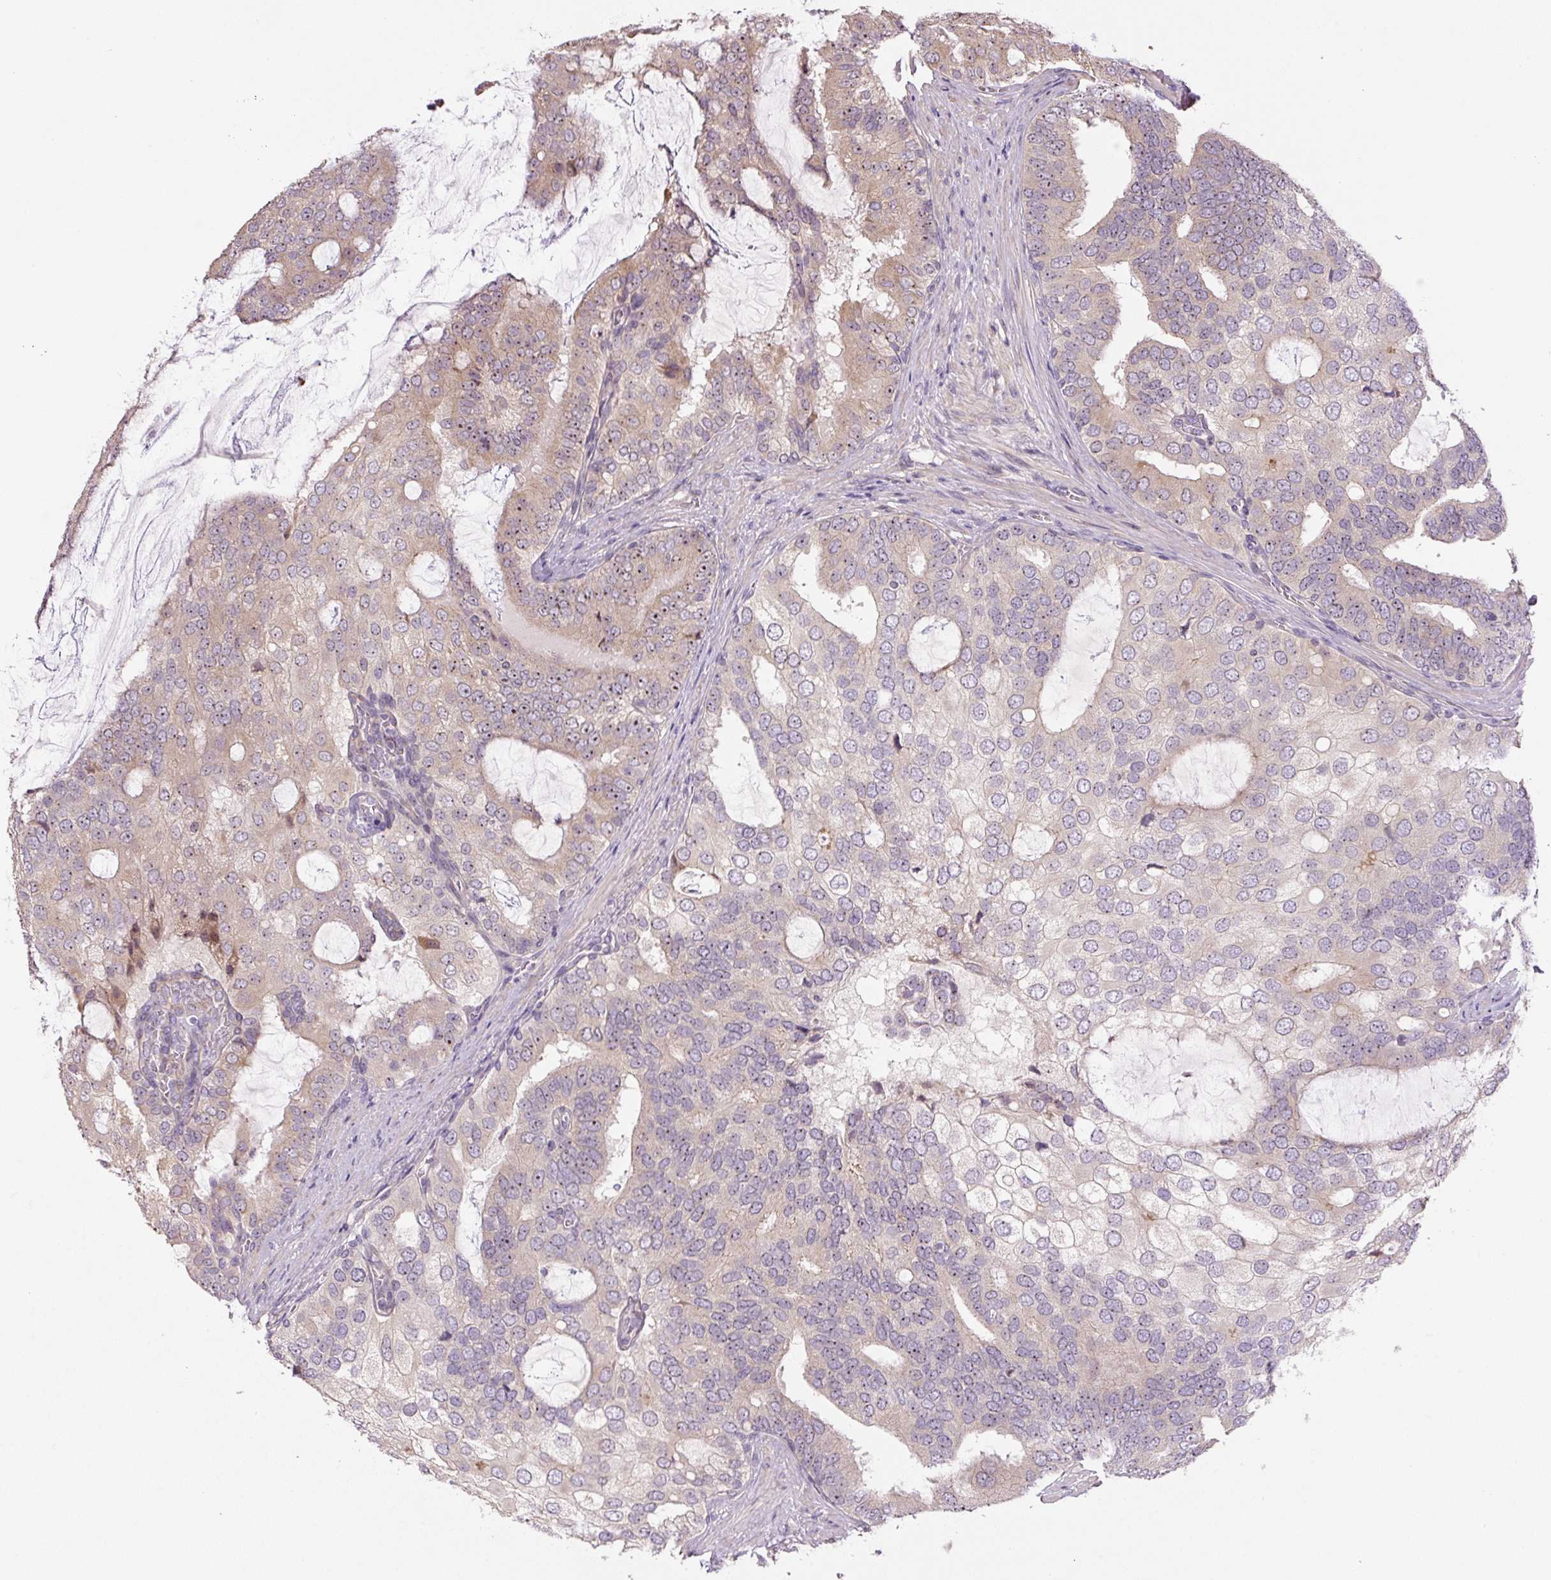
{"staining": {"intensity": "weak", "quantity": "<25%", "location": "nuclear"}, "tissue": "prostate cancer", "cell_type": "Tumor cells", "image_type": "cancer", "snomed": [{"axis": "morphology", "description": "Adenocarcinoma, High grade"}, {"axis": "topography", "description": "Prostate"}], "caption": "IHC histopathology image of human prostate cancer stained for a protein (brown), which reveals no expression in tumor cells.", "gene": "TMEM151B", "patient": {"sex": "male", "age": 55}}